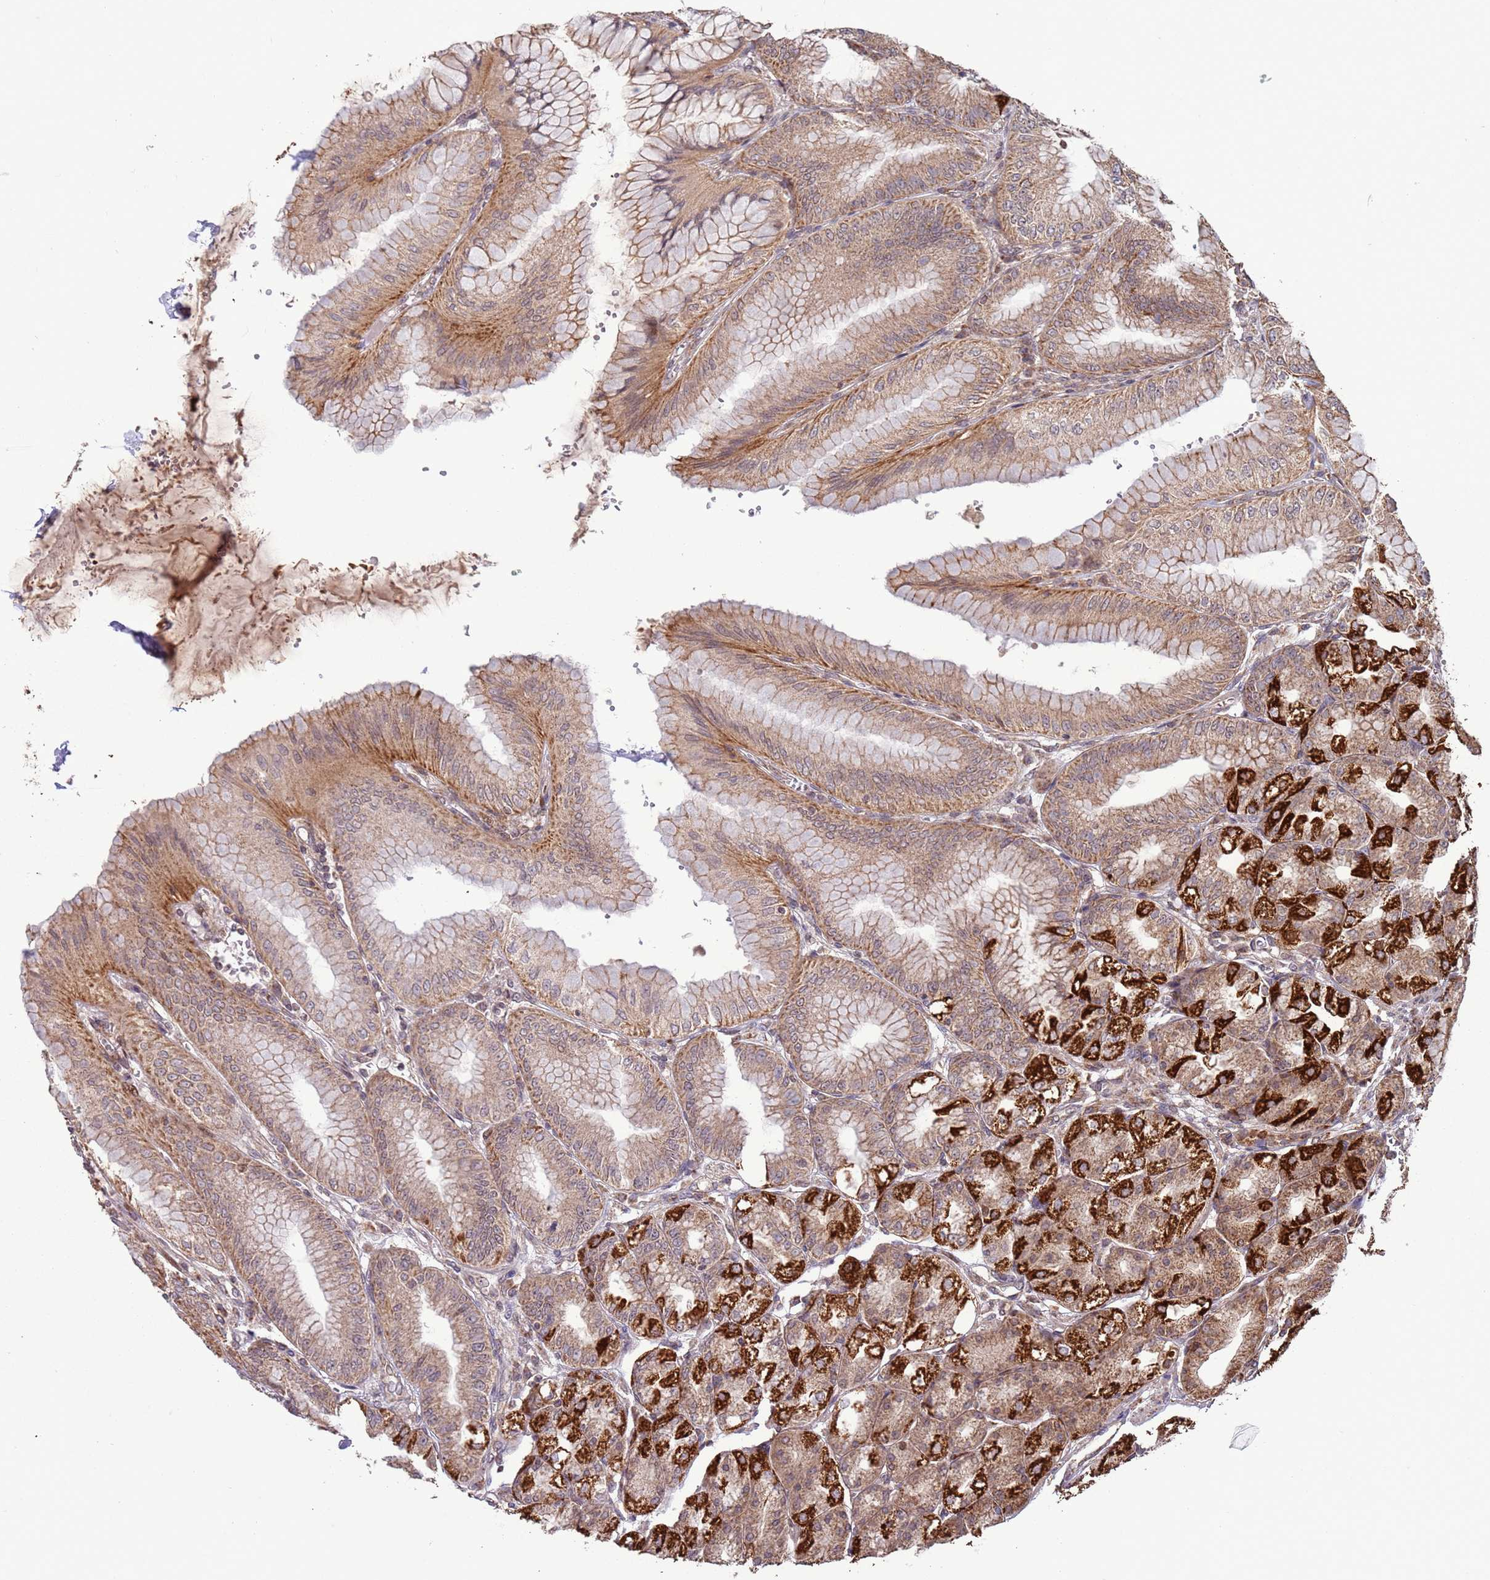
{"staining": {"intensity": "strong", "quantity": "<25%", "location": "cytoplasmic/membranous"}, "tissue": "stomach", "cell_type": "Glandular cells", "image_type": "normal", "snomed": [{"axis": "morphology", "description": "Normal tissue, NOS"}, {"axis": "topography", "description": "Stomach, lower"}], "caption": "Glandular cells reveal medium levels of strong cytoplasmic/membranous positivity in approximately <25% of cells in normal human stomach.", "gene": "RCOR2", "patient": {"sex": "male", "age": 71}}